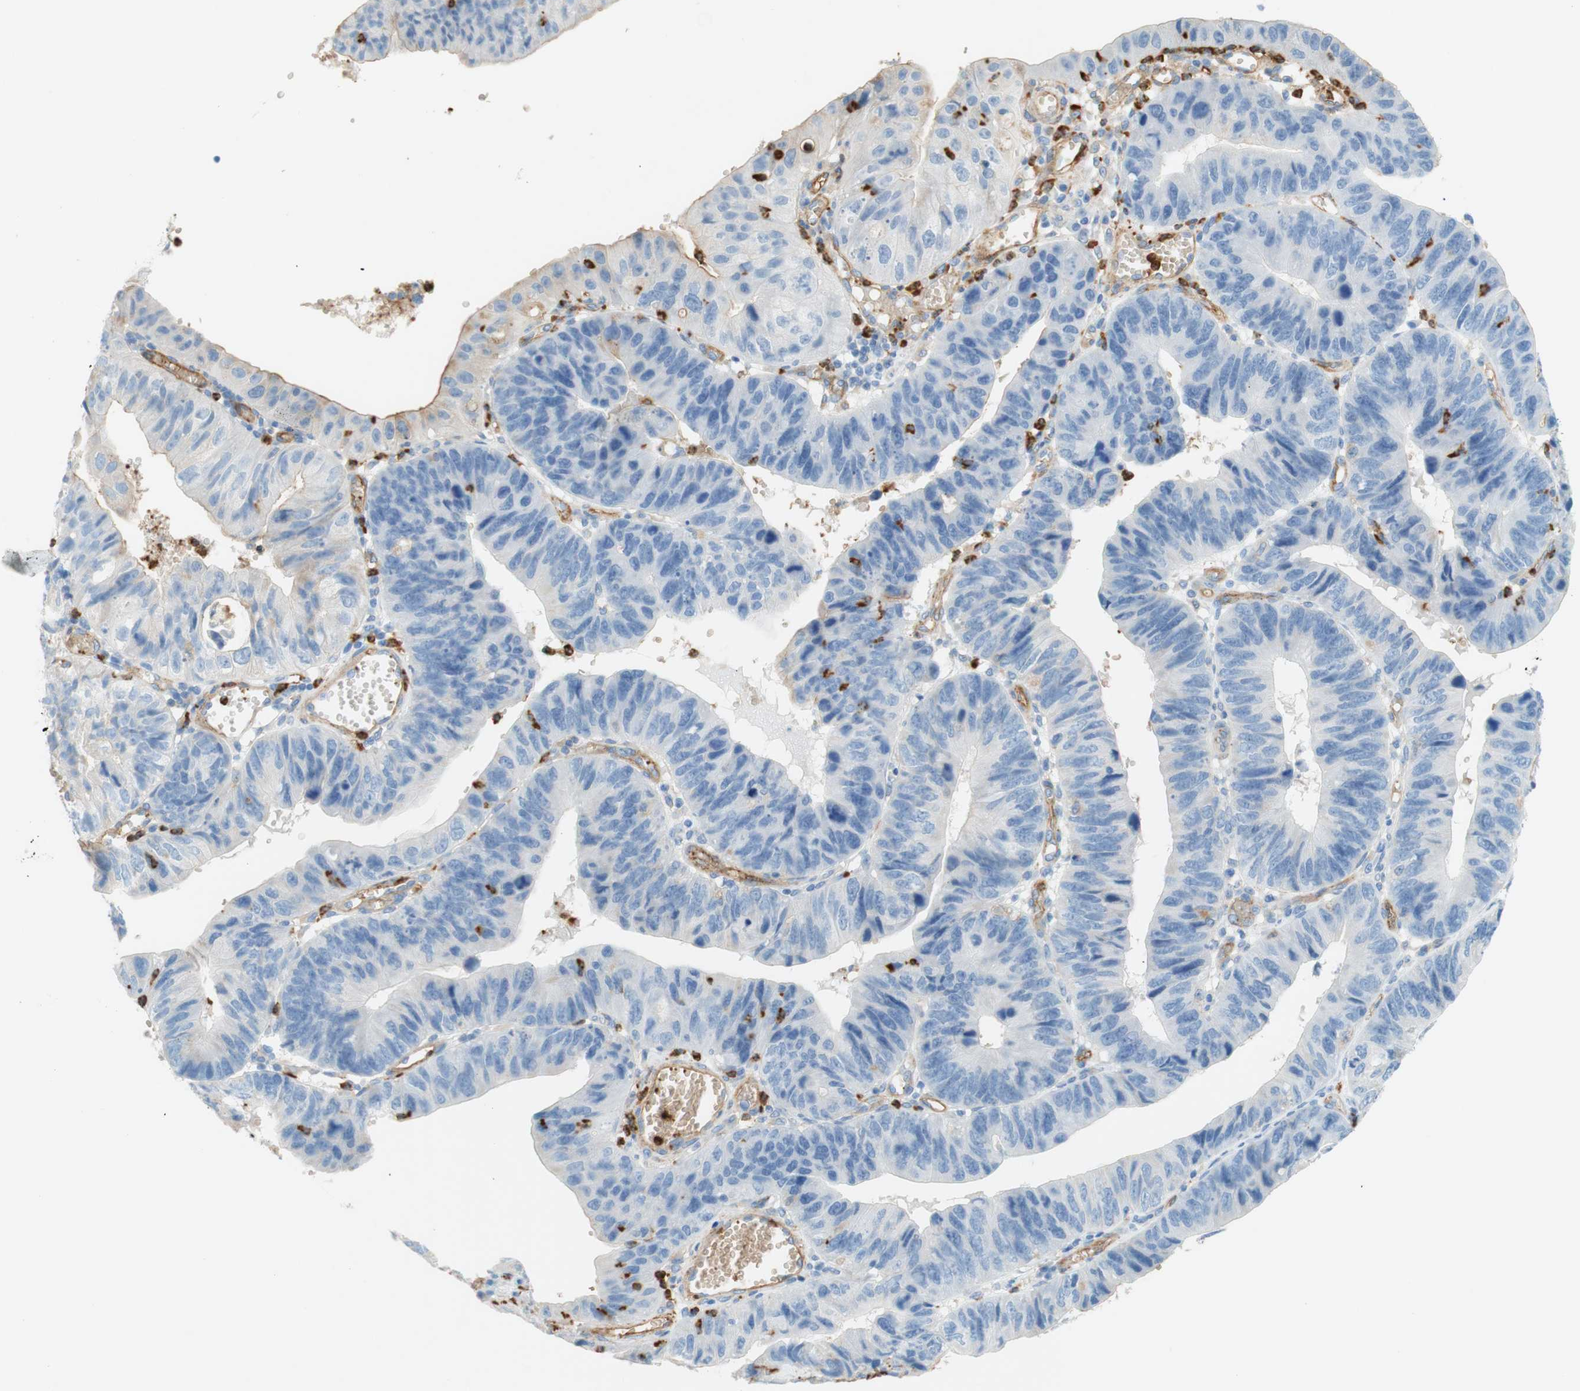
{"staining": {"intensity": "negative", "quantity": "none", "location": "none"}, "tissue": "stomach cancer", "cell_type": "Tumor cells", "image_type": "cancer", "snomed": [{"axis": "morphology", "description": "Adenocarcinoma, NOS"}, {"axis": "topography", "description": "Stomach"}], "caption": "Adenocarcinoma (stomach) was stained to show a protein in brown. There is no significant positivity in tumor cells.", "gene": "STOM", "patient": {"sex": "male", "age": 59}}